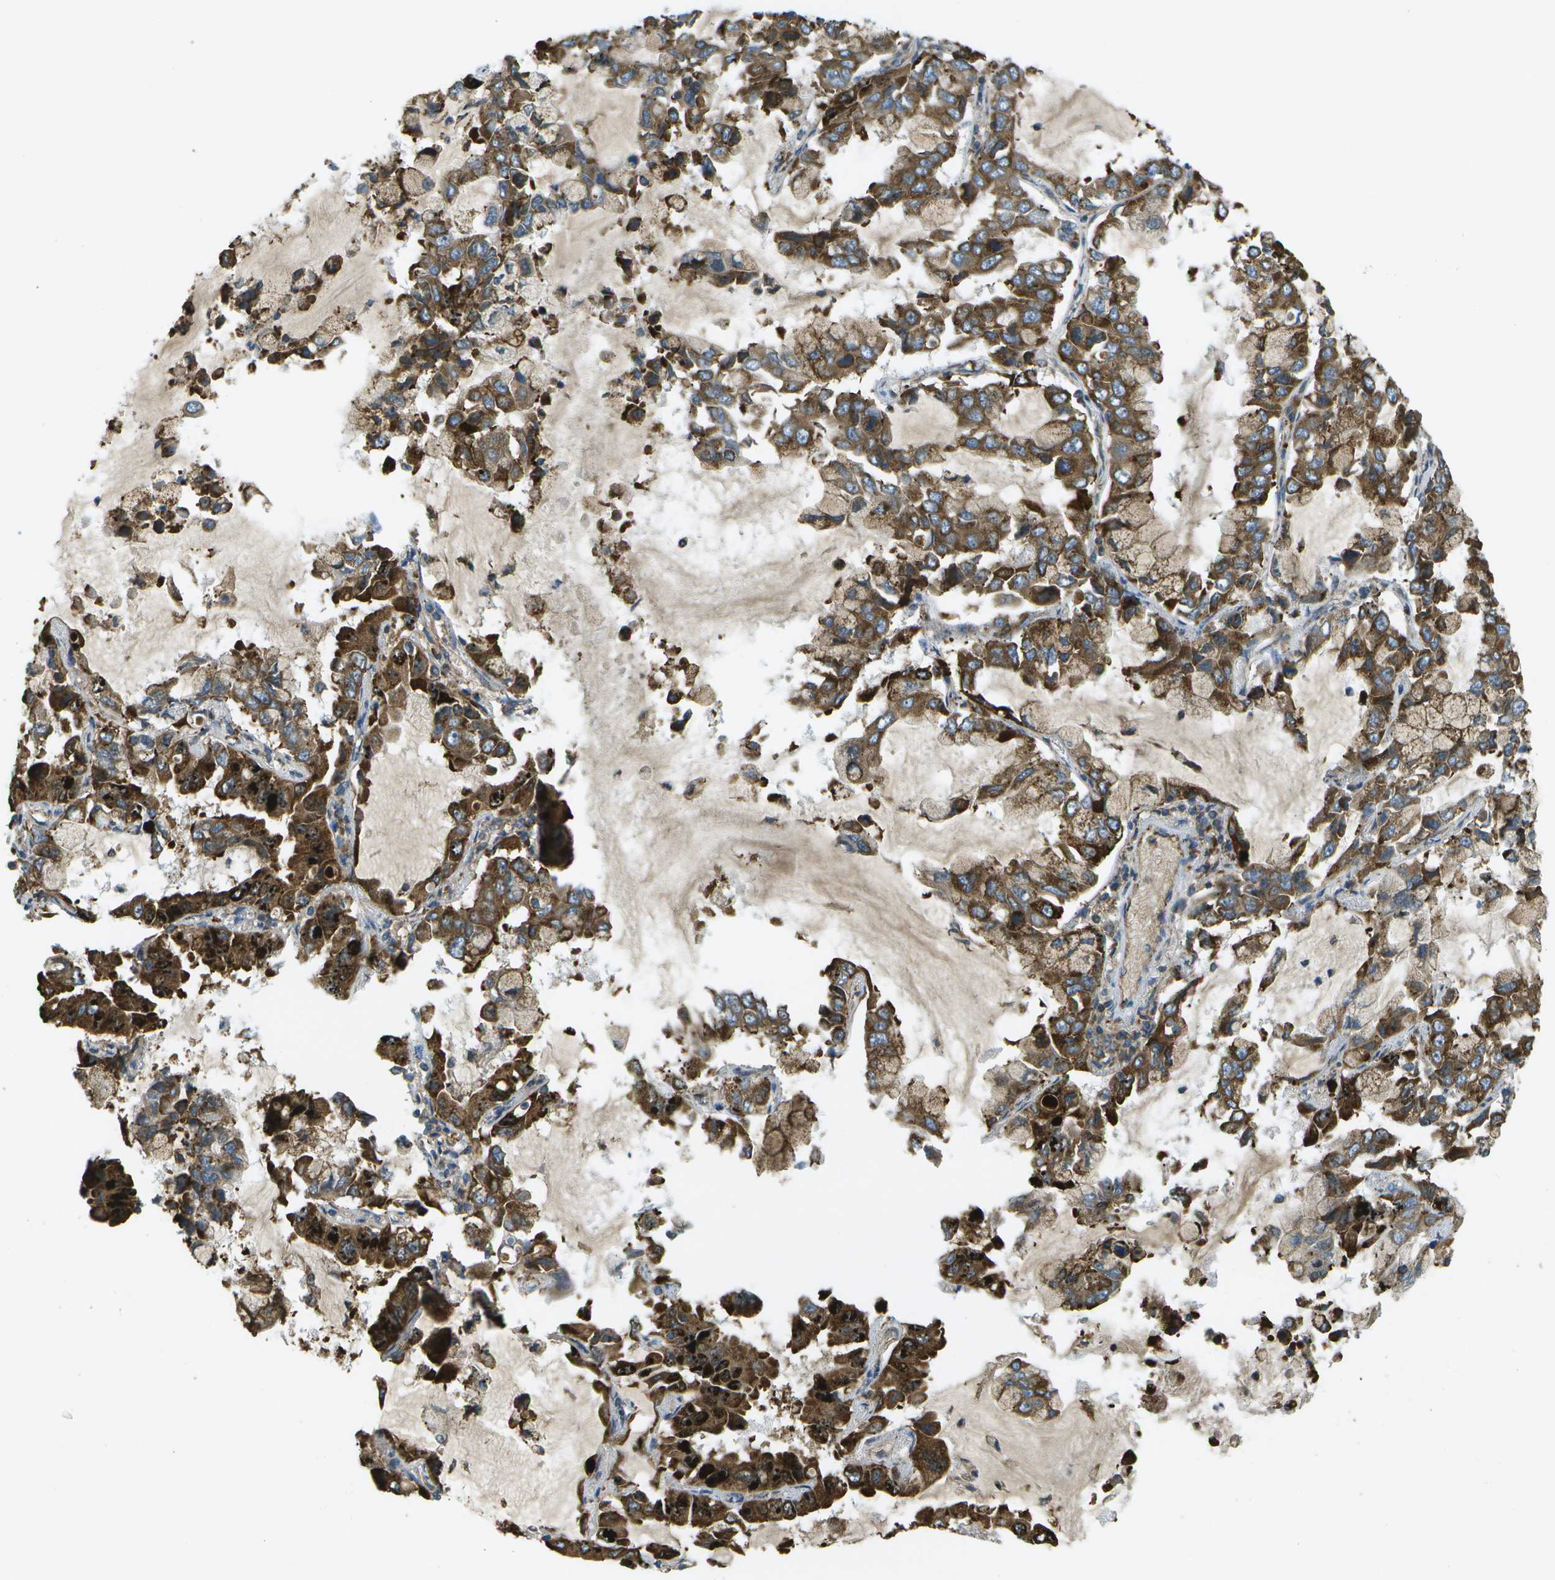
{"staining": {"intensity": "strong", "quantity": ">75%", "location": "cytoplasmic/membranous"}, "tissue": "lung cancer", "cell_type": "Tumor cells", "image_type": "cancer", "snomed": [{"axis": "morphology", "description": "Adenocarcinoma, NOS"}, {"axis": "topography", "description": "Lung"}], "caption": "IHC (DAB) staining of human adenocarcinoma (lung) displays strong cytoplasmic/membranous protein expression in about >75% of tumor cells.", "gene": "USP30", "patient": {"sex": "male", "age": 64}}